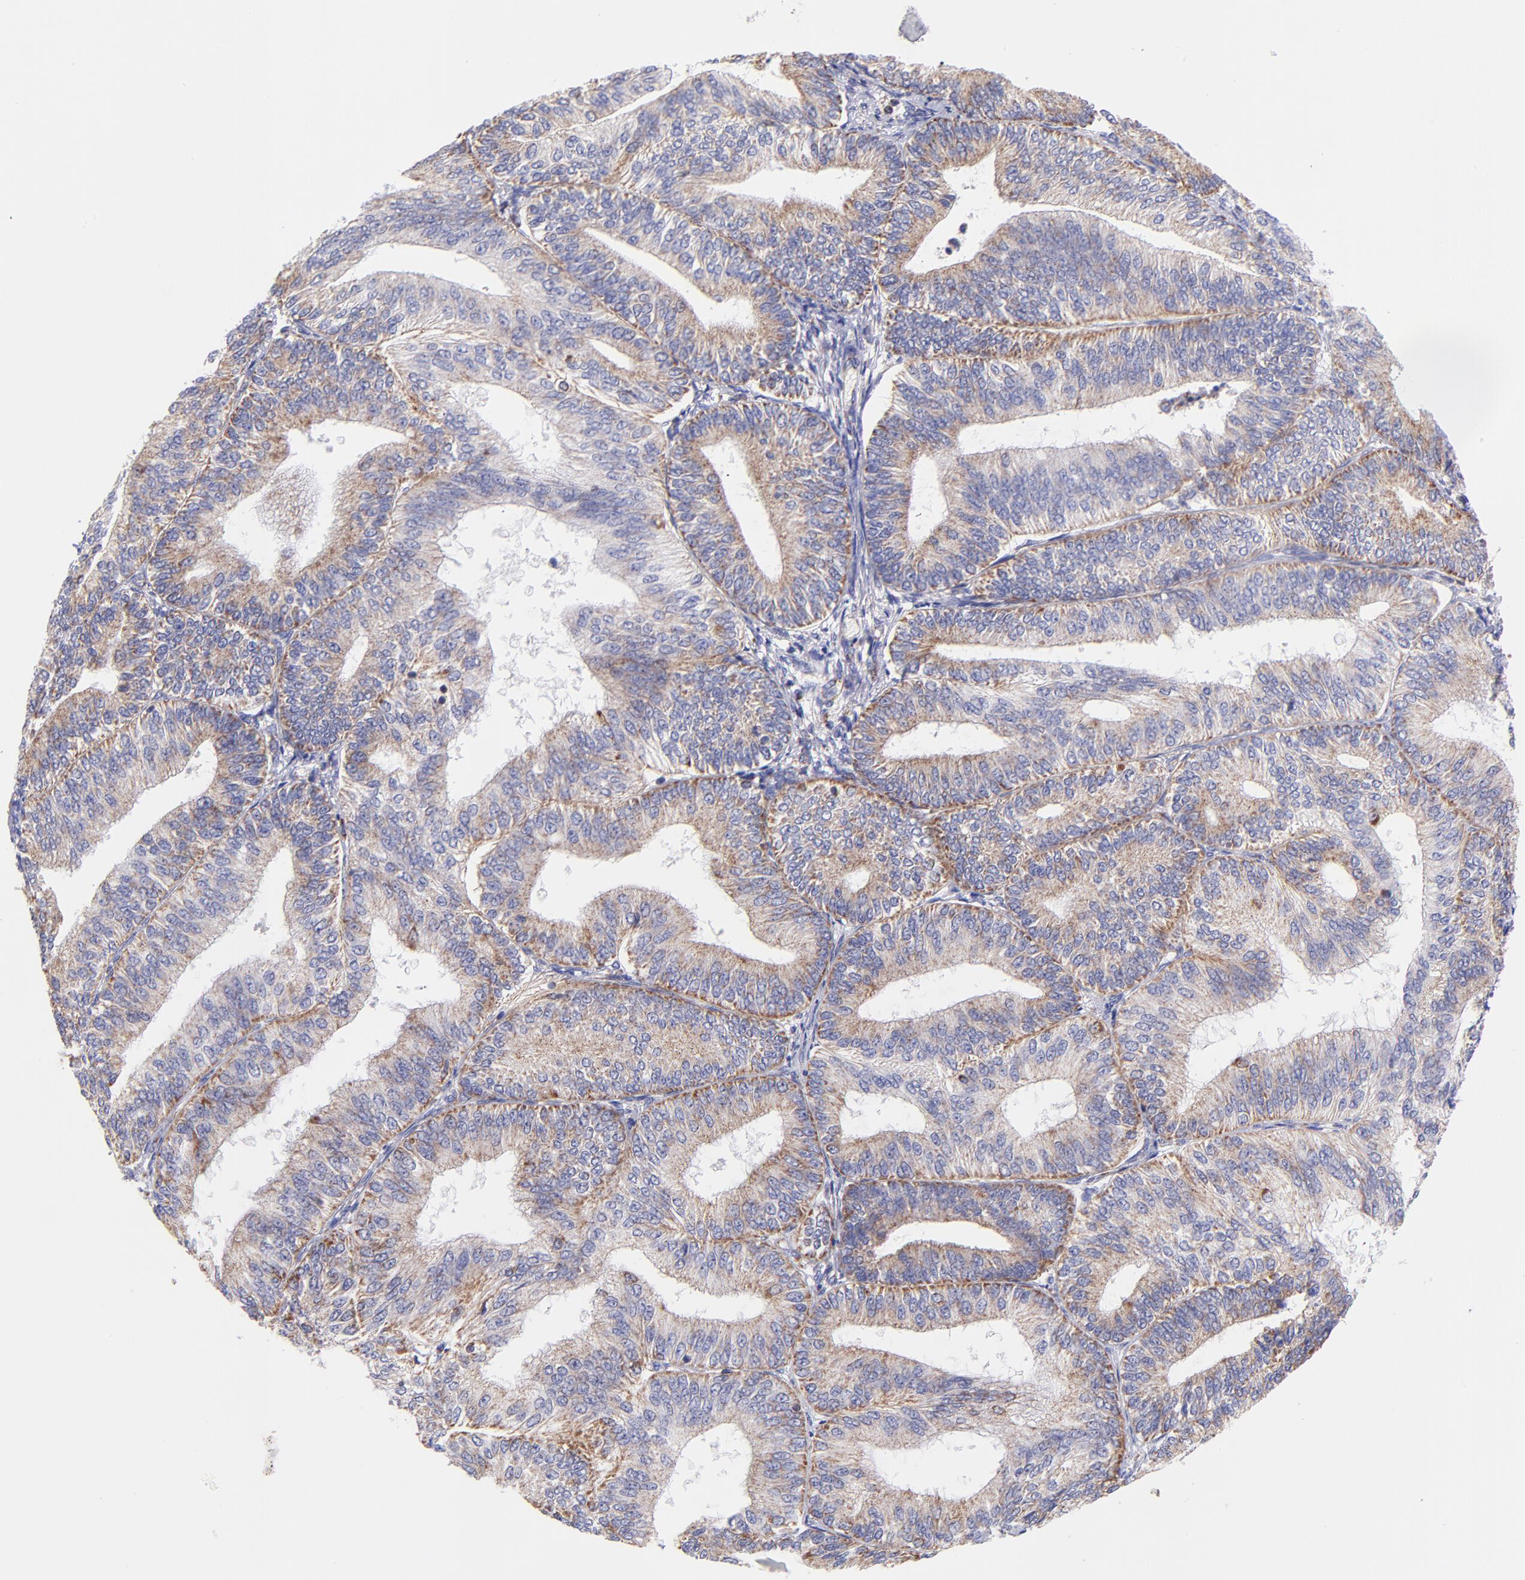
{"staining": {"intensity": "moderate", "quantity": ">75%", "location": "cytoplasmic/membranous"}, "tissue": "endometrial cancer", "cell_type": "Tumor cells", "image_type": "cancer", "snomed": [{"axis": "morphology", "description": "Adenocarcinoma, NOS"}, {"axis": "topography", "description": "Endometrium"}], "caption": "Protein expression analysis of endometrial cancer reveals moderate cytoplasmic/membranous positivity in about >75% of tumor cells.", "gene": "NDUFB7", "patient": {"sex": "female", "age": 55}}